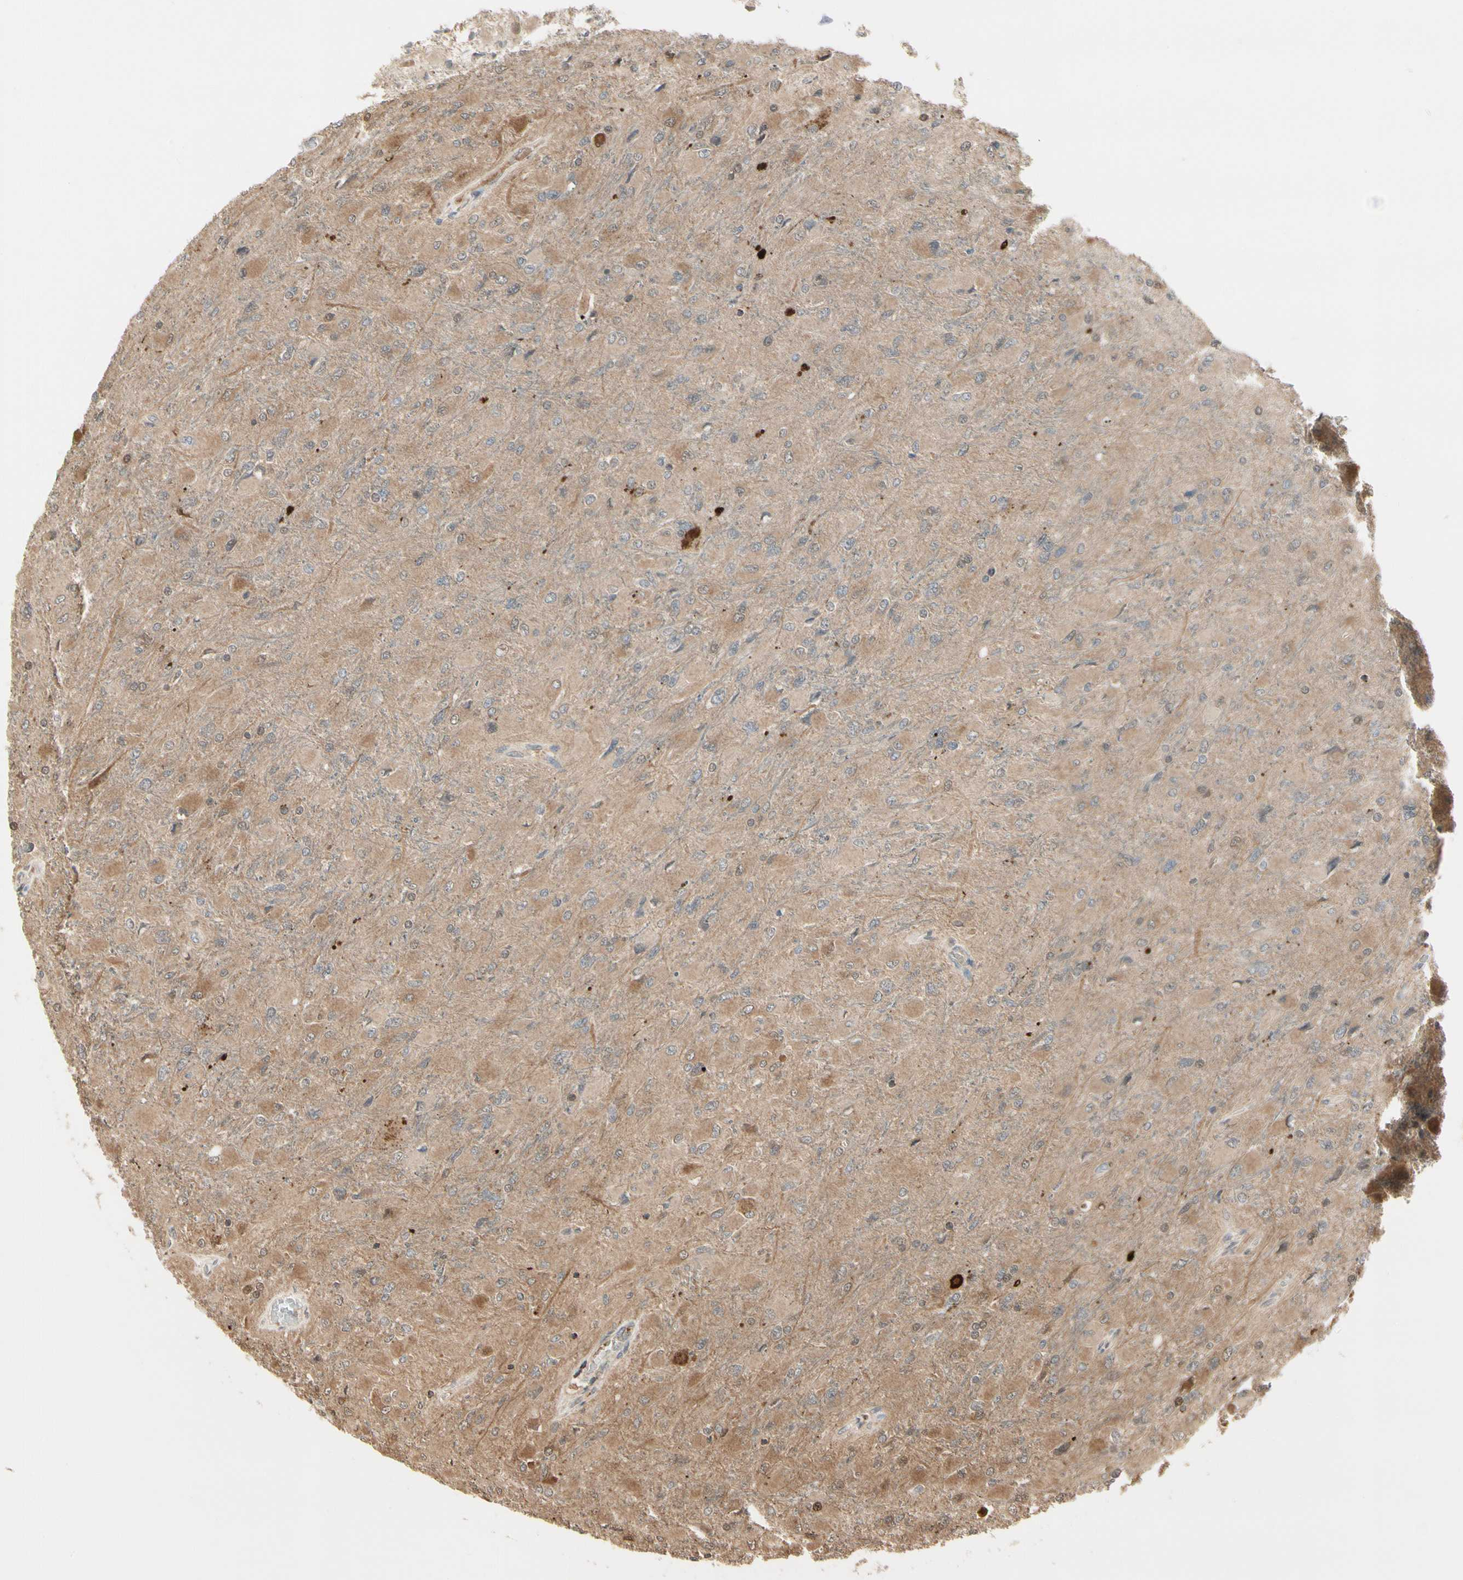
{"staining": {"intensity": "weak", "quantity": ">75%", "location": "cytoplasmic/membranous"}, "tissue": "glioma", "cell_type": "Tumor cells", "image_type": "cancer", "snomed": [{"axis": "morphology", "description": "Glioma, malignant, High grade"}, {"axis": "topography", "description": "Cerebral cortex"}], "caption": "Malignant glioma (high-grade) stained with a brown dye demonstrates weak cytoplasmic/membranous positive positivity in approximately >75% of tumor cells.", "gene": "EVC", "patient": {"sex": "female", "age": 36}}